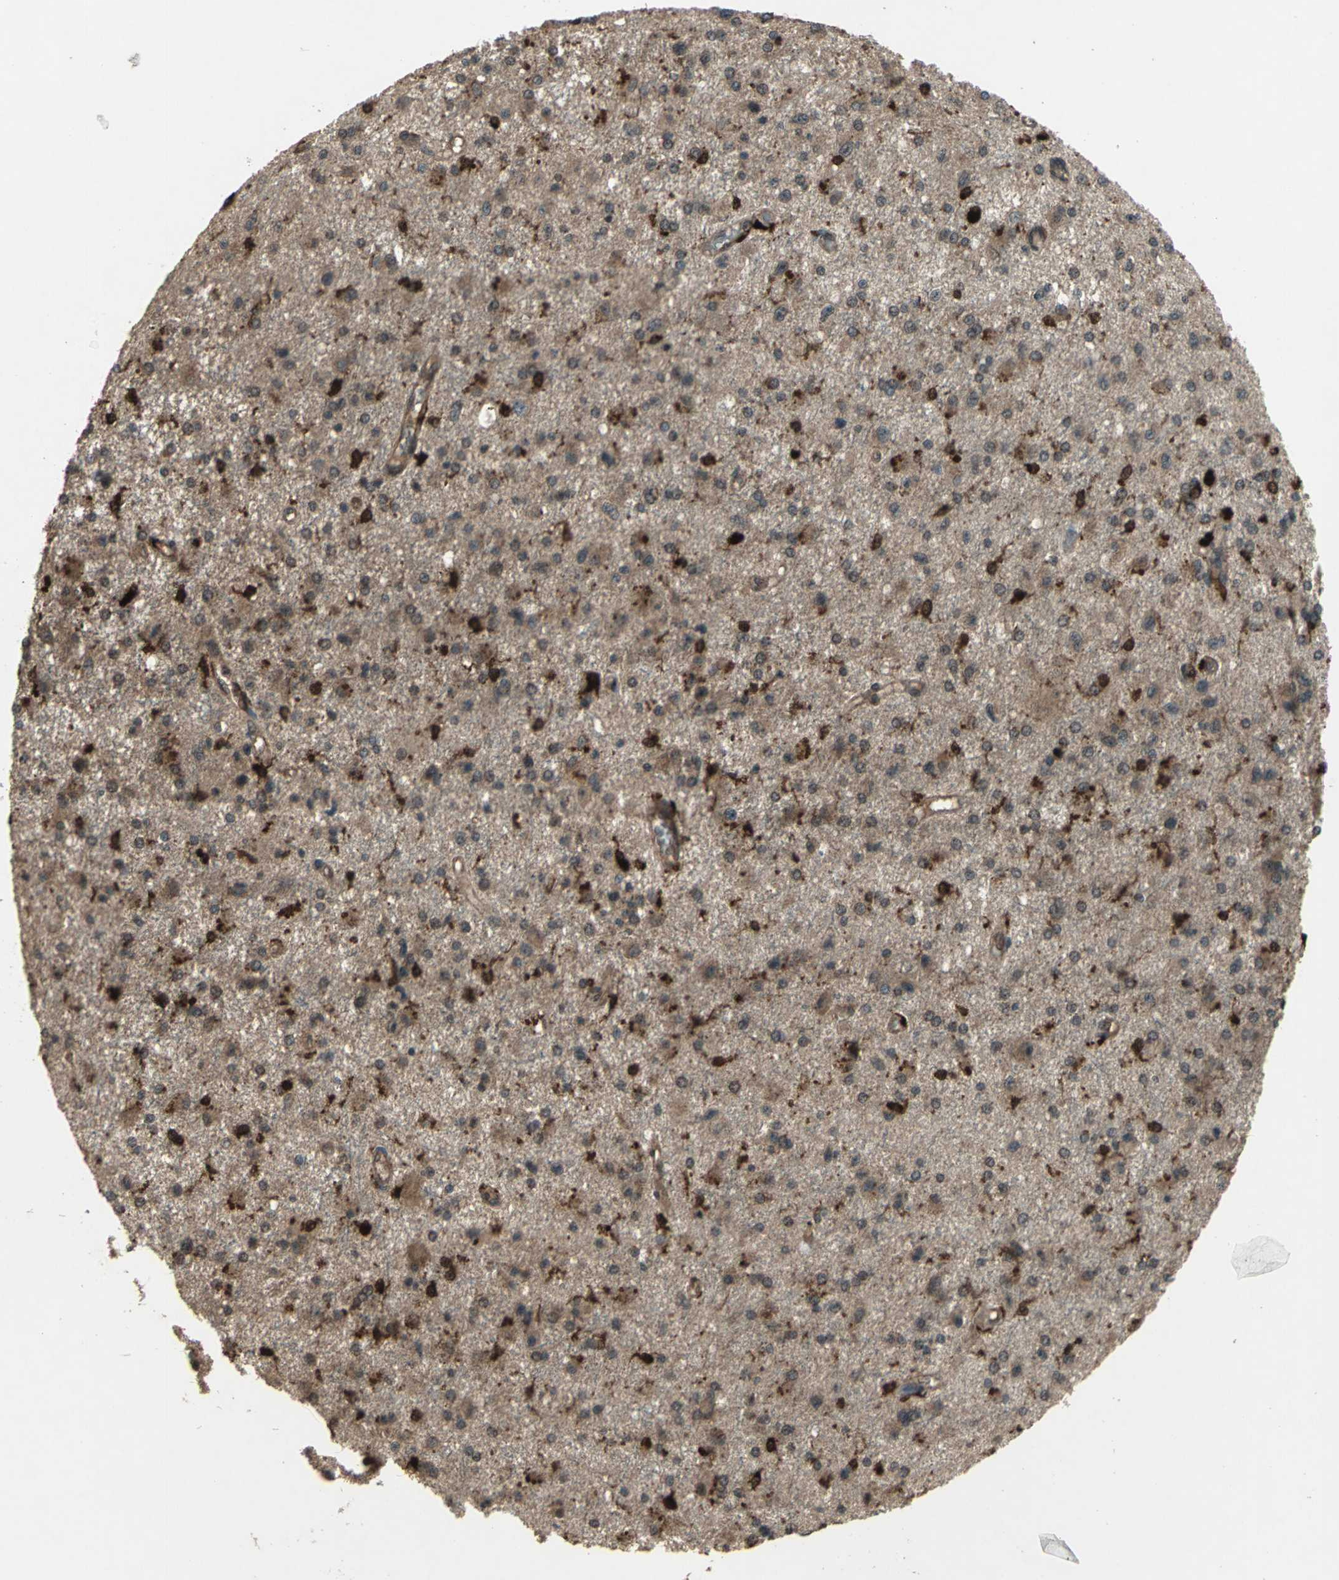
{"staining": {"intensity": "weak", "quantity": "25%-75%", "location": "cytoplasmic/membranous"}, "tissue": "glioma", "cell_type": "Tumor cells", "image_type": "cancer", "snomed": [{"axis": "morphology", "description": "Glioma, malignant, Low grade"}, {"axis": "topography", "description": "Brain"}], "caption": "Protein positivity by immunohistochemistry shows weak cytoplasmic/membranous expression in about 25%-75% of tumor cells in glioma.", "gene": "PYCARD", "patient": {"sex": "male", "age": 58}}